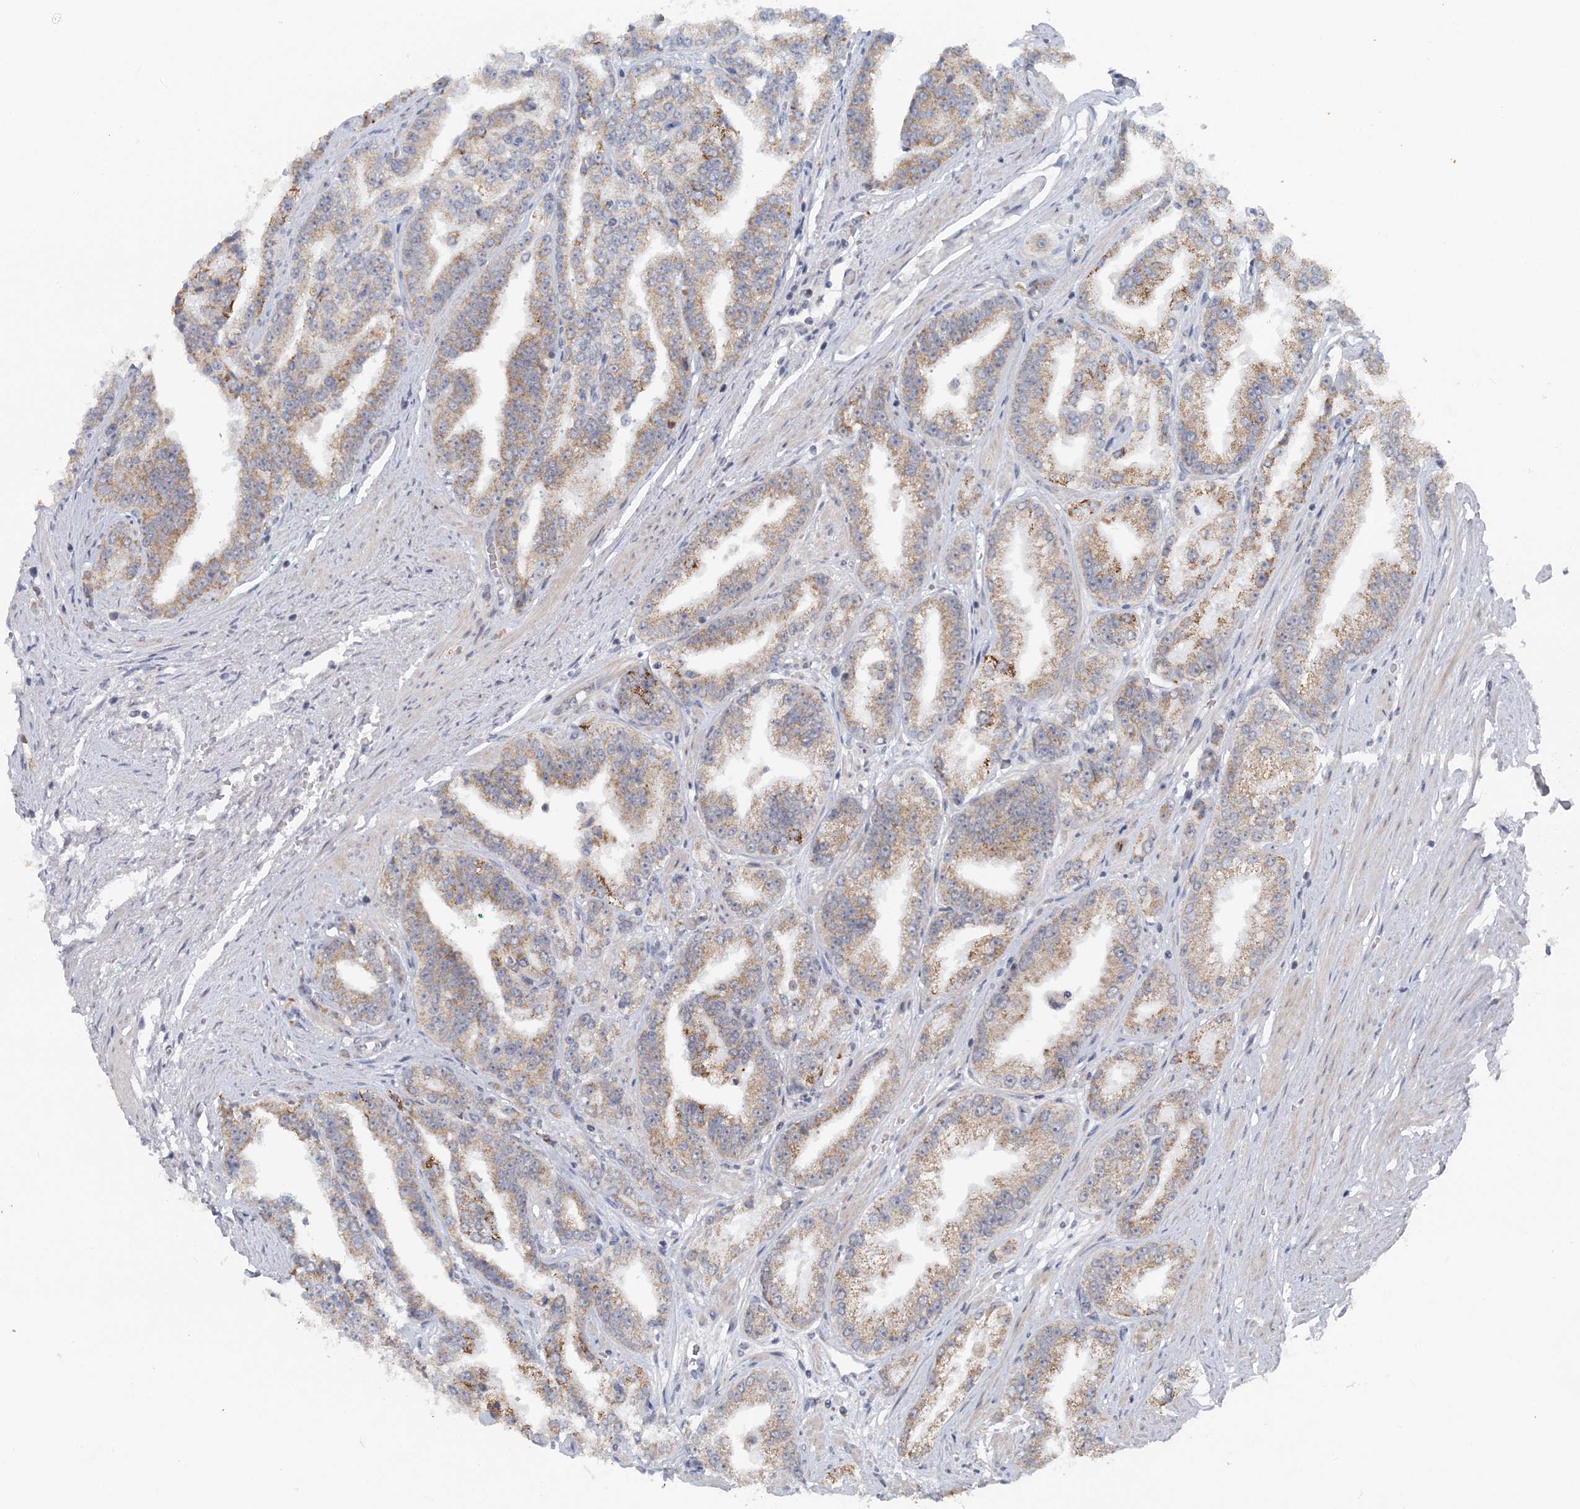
{"staining": {"intensity": "weak", "quantity": ">75%", "location": "cytoplasmic/membranous"}, "tissue": "prostate cancer", "cell_type": "Tumor cells", "image_type": "cancer", "snomed": [{"axis": "morphology", "description": "Adenocarcinoma, High grade"}, {"axis": "topography", "description": "Prostate"}], "caption": "About >75% of tumor cells in prostate cancer demonstrate weak cytoplasmic/membranous protein staining as visualized by brown immunohistochemical staining.", "gene": "RNF150", "patient": {"sex": "male", "age": 71}}